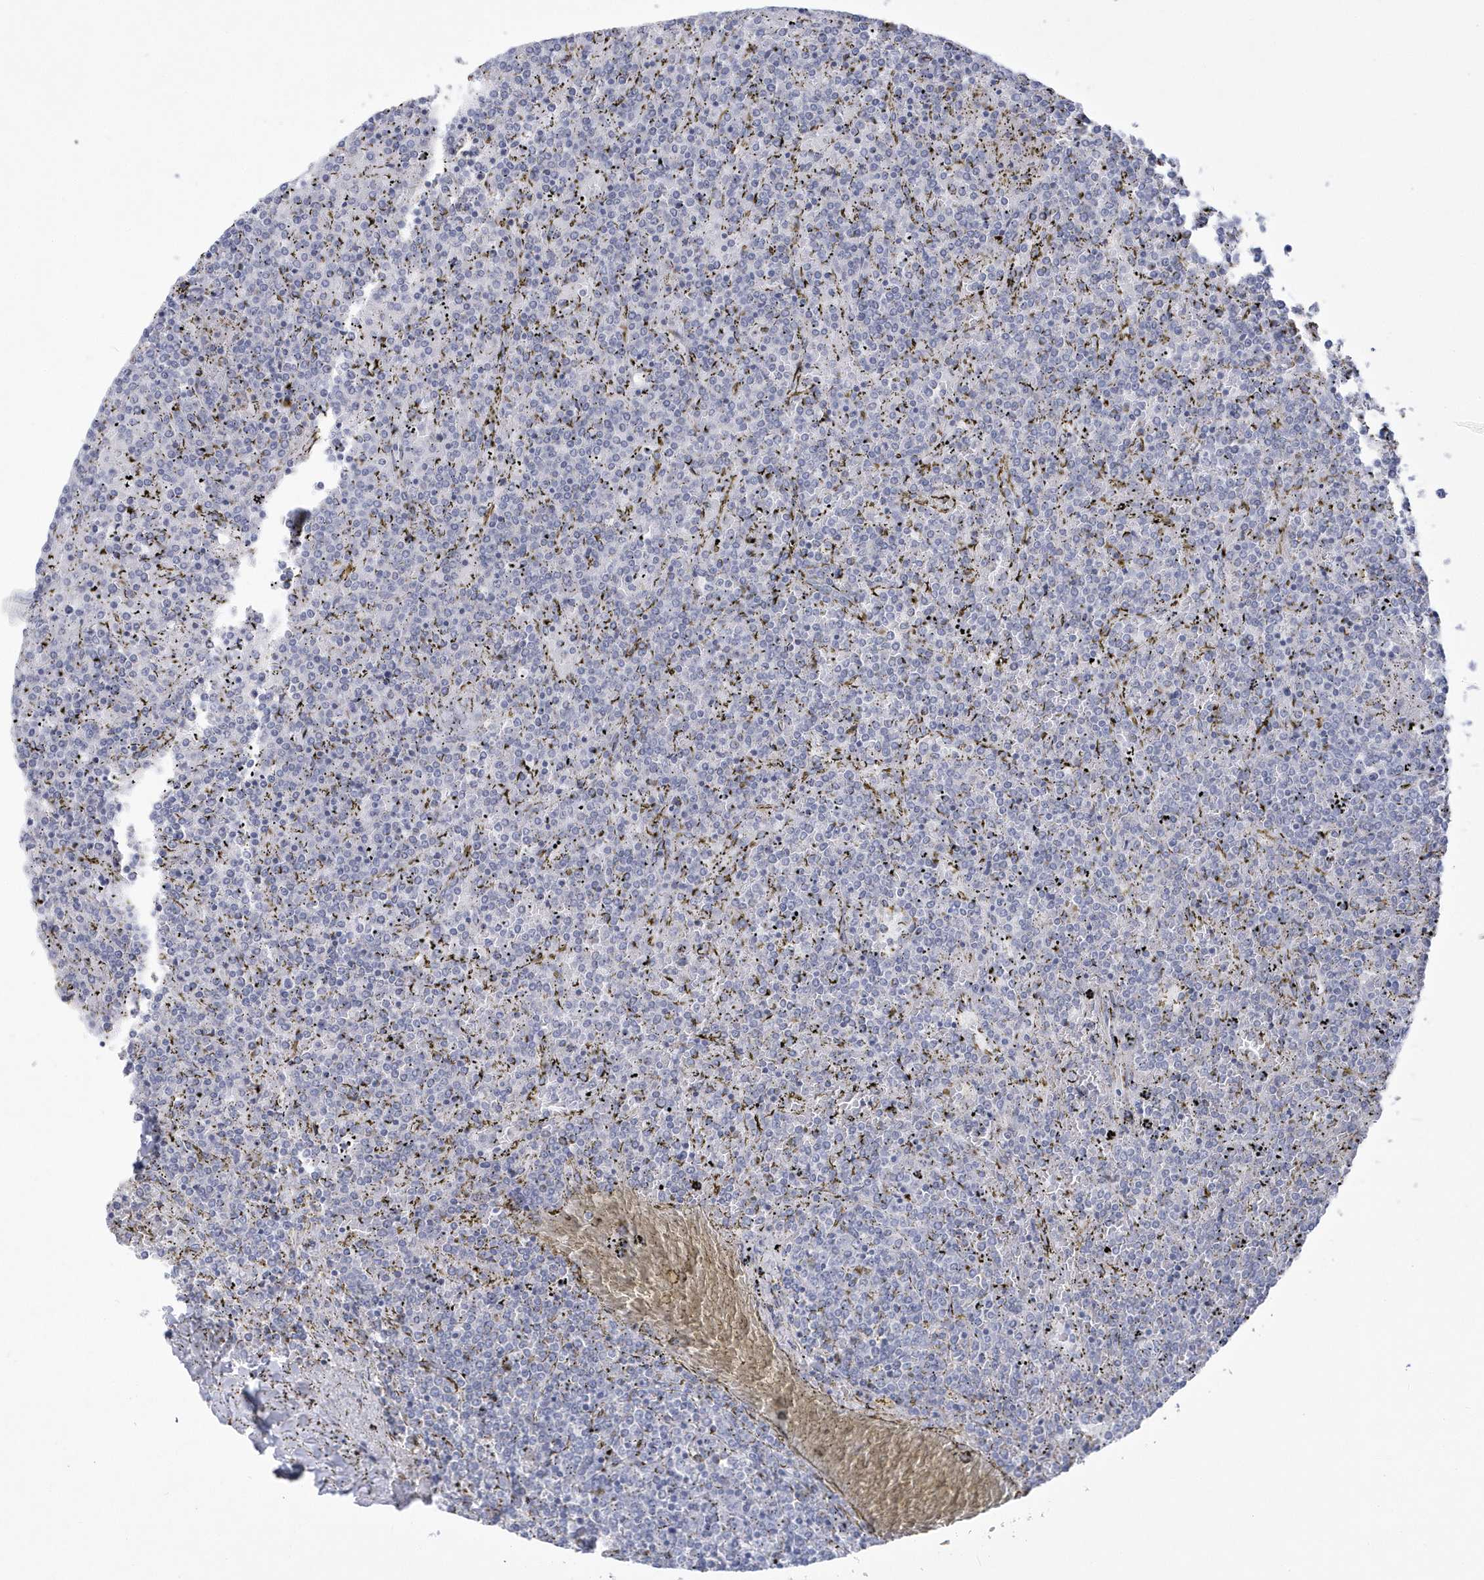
{"staining": {"intensity": "negative", "quantity": "none", "location": "none"}, "tissue": "lymphoma", "cell_type": "Tumor cells", "image_type": "cancer", "snomed": [{"axis": "morphology", "description": "Malignant lymphoma, non-Hodgkin's type, Low grade"}, {"axis": "topography", "description": "Spleen"}], "caption": "The IHC histopathology image has no significant positivity in tumor cells of lymphoma tissue. Brightfield microscopy of IHC stained with DAB (brown) and hematoxylin (blue), captured at high magnification.", "gene": "WDR27", "patient": {"sex": "female", "age": 19}}